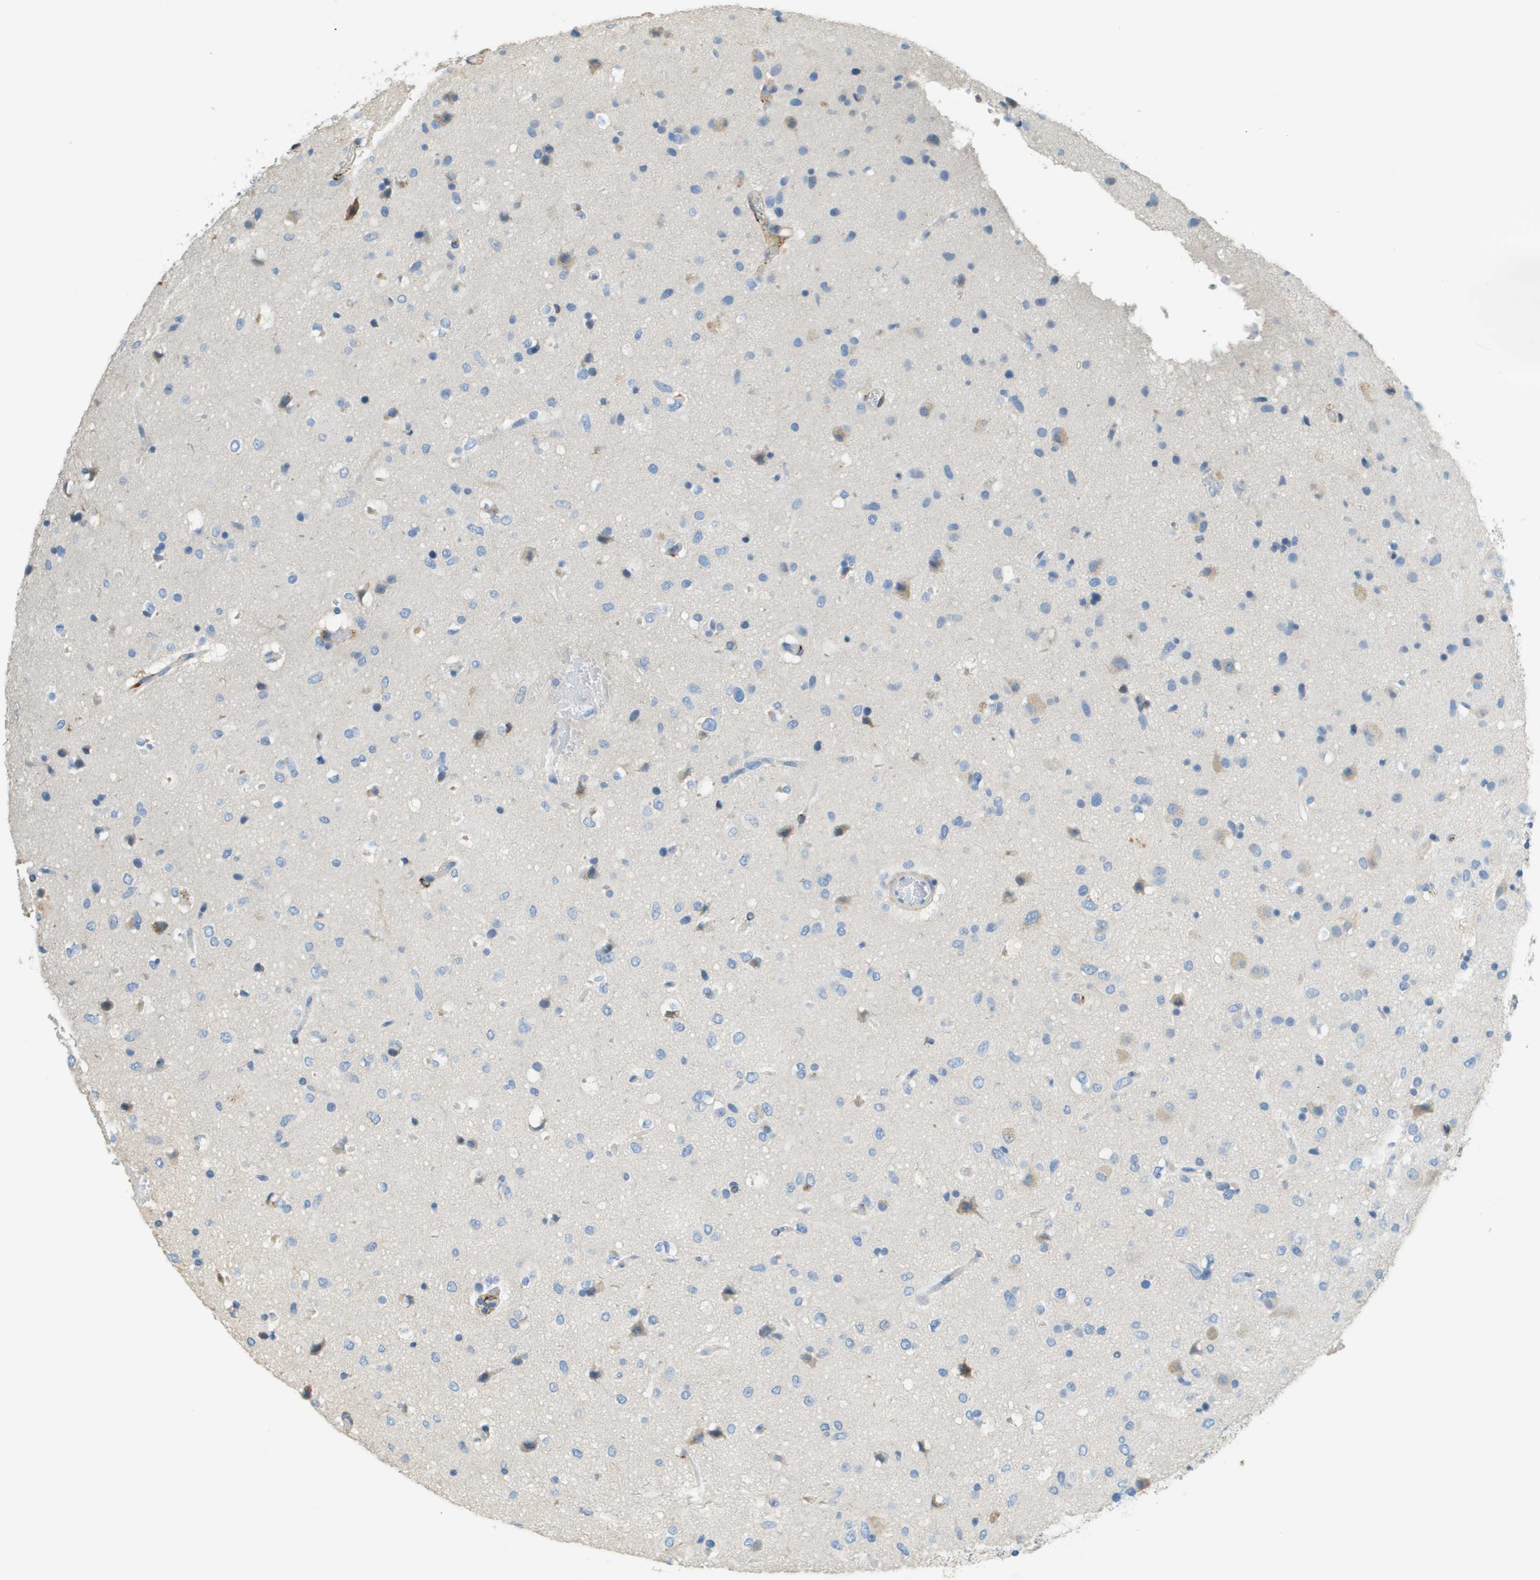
{"staining": {"intensity": "negative", "quantity": "none", "location": "none"}, "tissue": "glioma", "cell_type": "Tumor cells", "image_type": "cancer", "snomed": [{"axis": "morphology", "description": "Glioma, malignant, Low grade"}, {"axis": "topography", "description": "Brain"}], "caption": "A histopathology image of human malignant glioma (low-grade) is negative for staining in tumor cells. (DAB (3,3'-diaminobenzidine) immunohistochemistry (IHC) visualized using brightfield microscopy, high magnification).", "gene": "DCN", "patient": {"sex": "male", "age": 77}}